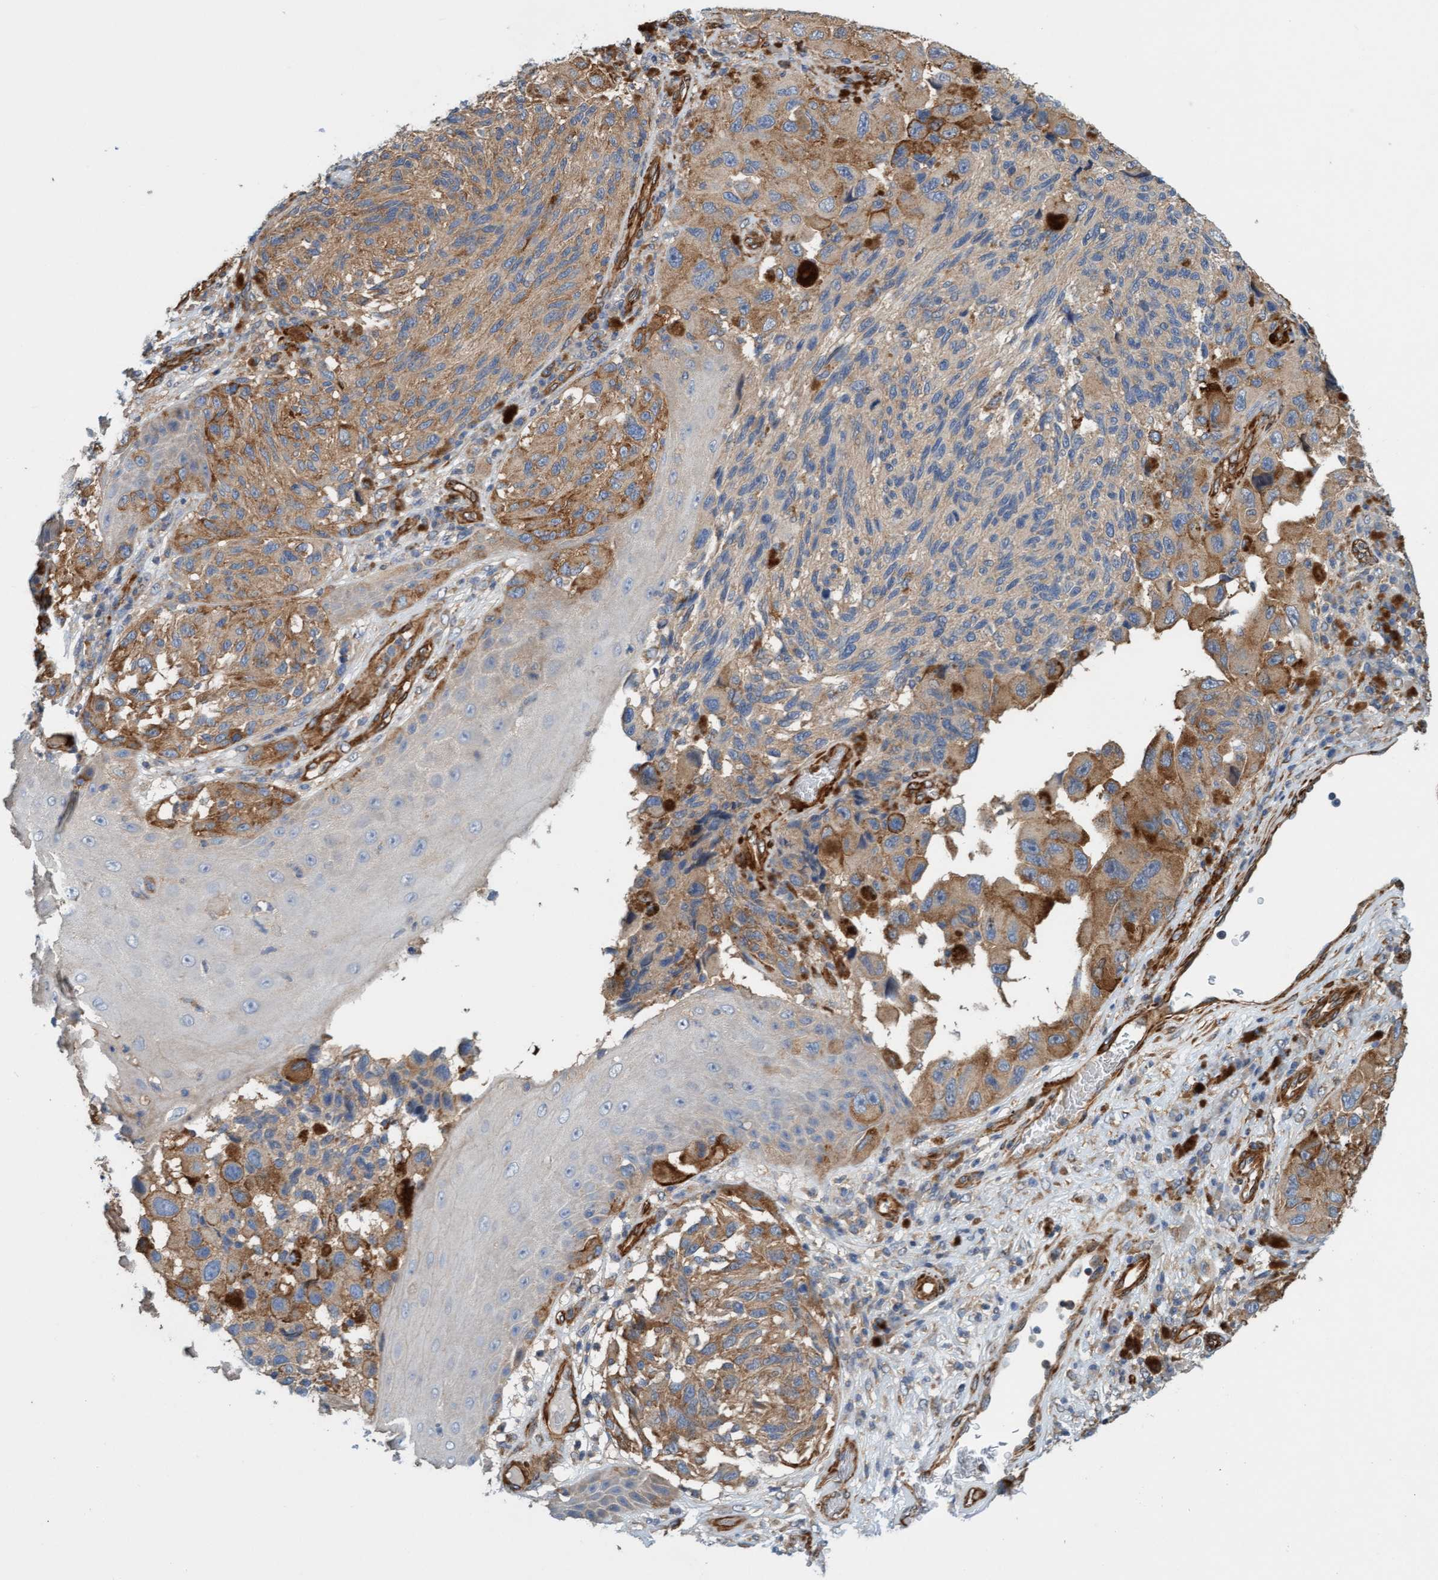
{"staining": {"intensity": "moderate", "quantity": ">75%", "location": "cytoplasmic/membranous"}, "tissue": "melanoma", "cell_type": "Tumor cells", "image_type": "cancer", "snomed": [{"axis": "morphology", "description": "Malignant melanoma, NOS"}, {"axis": "topography", "description": "Skin"}], "caption": "A brown stain labels moderate cytoplasmic/membranous staining of a protein in malignant melanoma tumor cells.", "gene": "FMNL3", "patient": {"sex": "female", "age": 73}}